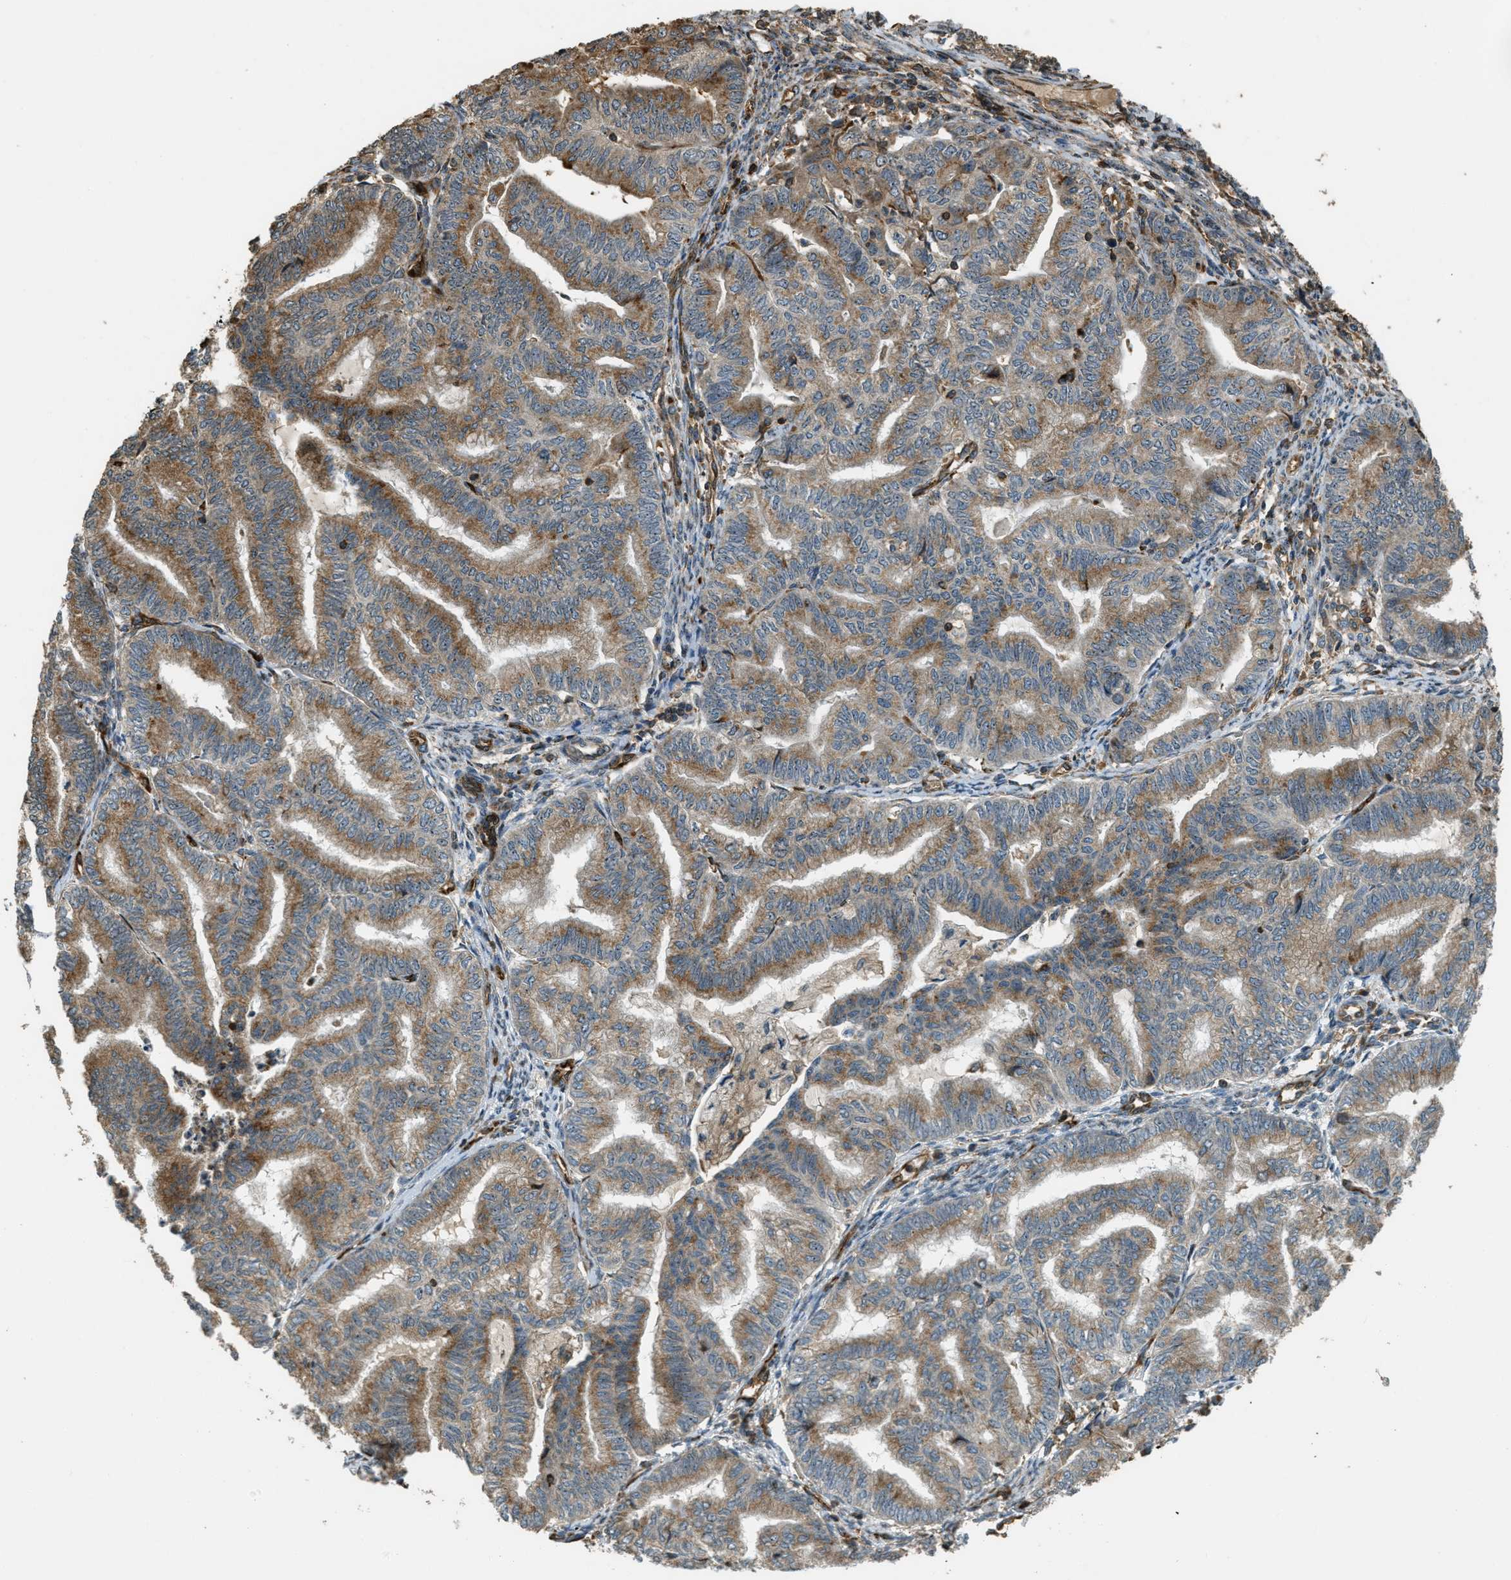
{"staining": {"intensity": "moderate", "quantity": ">75%", "location": "cytoplasmic/membranous"}, "tissue": "endometrial cancer", "cell_type": "Tumor cells", "image_type": "cancer", "snomed": [{"axis": "morphology", "description": "Adenocarcinoma, NOS"}, {"axis": "topography", "description": "Endometrium"}], "caption": "Protein analysis of adenocarcinoma (endometrial) tissue shows moderate cytoplasmic/membranous expression in about >75% of tumor cells.", "gene": "LRP12", "patient": {"sex": "female", "age": 79}}